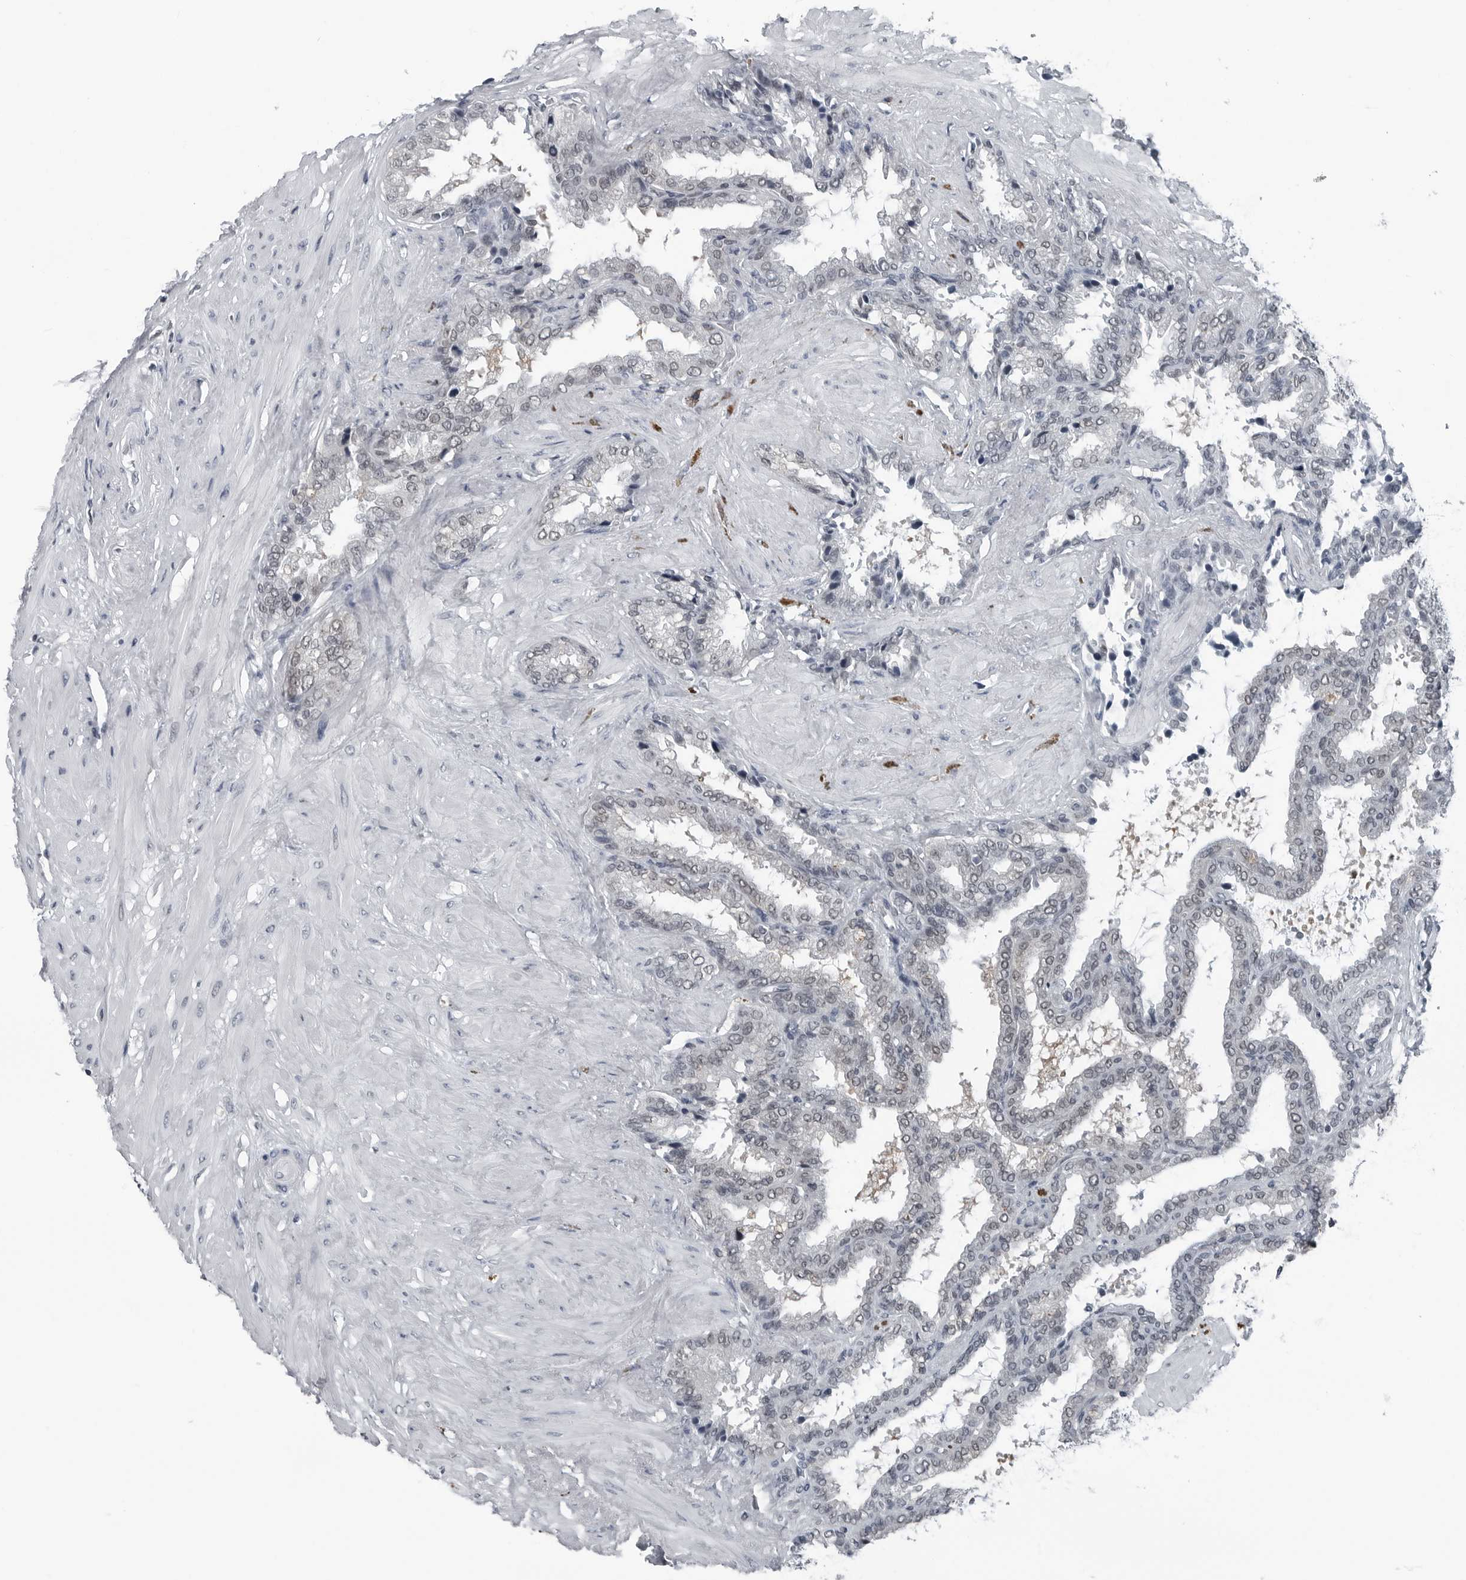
{"staining": {"intensity": "weak", "quantity": "25%-75%", "location": "nuclear"}, "tissue": "seminal vesicle", "cell_type": "Glandular cells", "image_type": "normal", "snomed": [{"axis": "morphology", "description": "Normal tissue, NOS"}, {"axis": "topography", "description": "Seminal veicle"}], "caption": "Immunohistochemistry (IHC) staining of unremarkable seminal vesicle, which shows low levels of weak nuclear expression in approximately 25%-75% of glandular cells indicating weak nuclear protein staining. The staining was performed using DAB (3,3'-diaminobenzidine) (brown) for protein detection and nuclei were counterstained in hematoxylin (blue).", "gene": "AKR1A1", "patient": {"sex": "male", "age": 46}}